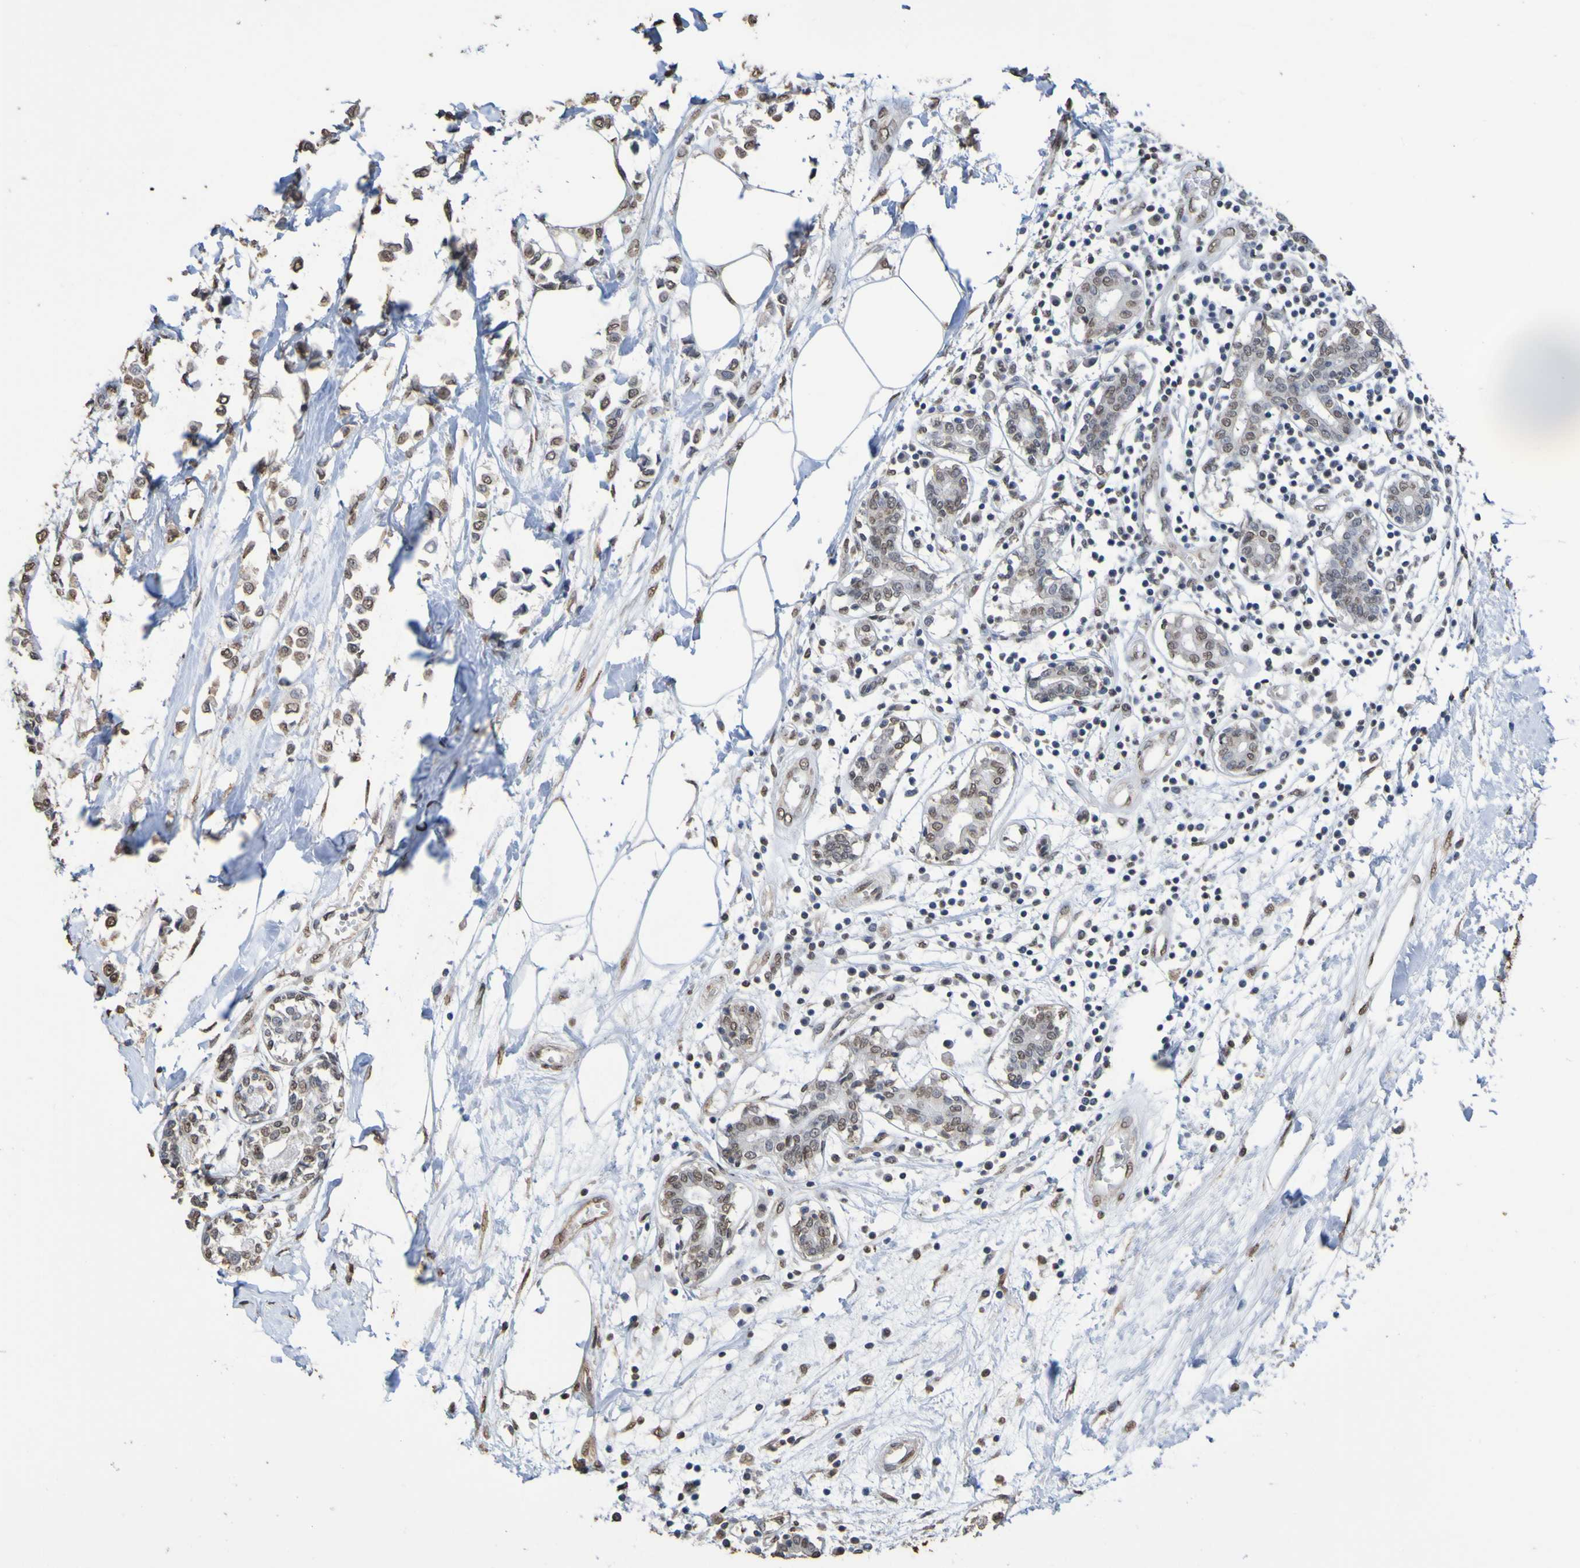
{"staining": {"intensity": "weak", "quantity": ">75%", "location": "nuclear"}, "tissue": "breast cancer", "cell_type": "Tumor cells", "image_type": "cancer", "snomed": [{"axis": "morphology", "description": "Lobular carcinoma"}, {"axis": "topography", "description": "Breast"}], "caption": "This is an image of immunohistochemistry staining of lobular carcinoma (breast), which shows weak expression in the nuclear of tumor cells.", "gene": "ALKBH2", "patient": {"sex": "female", "age": 51}}